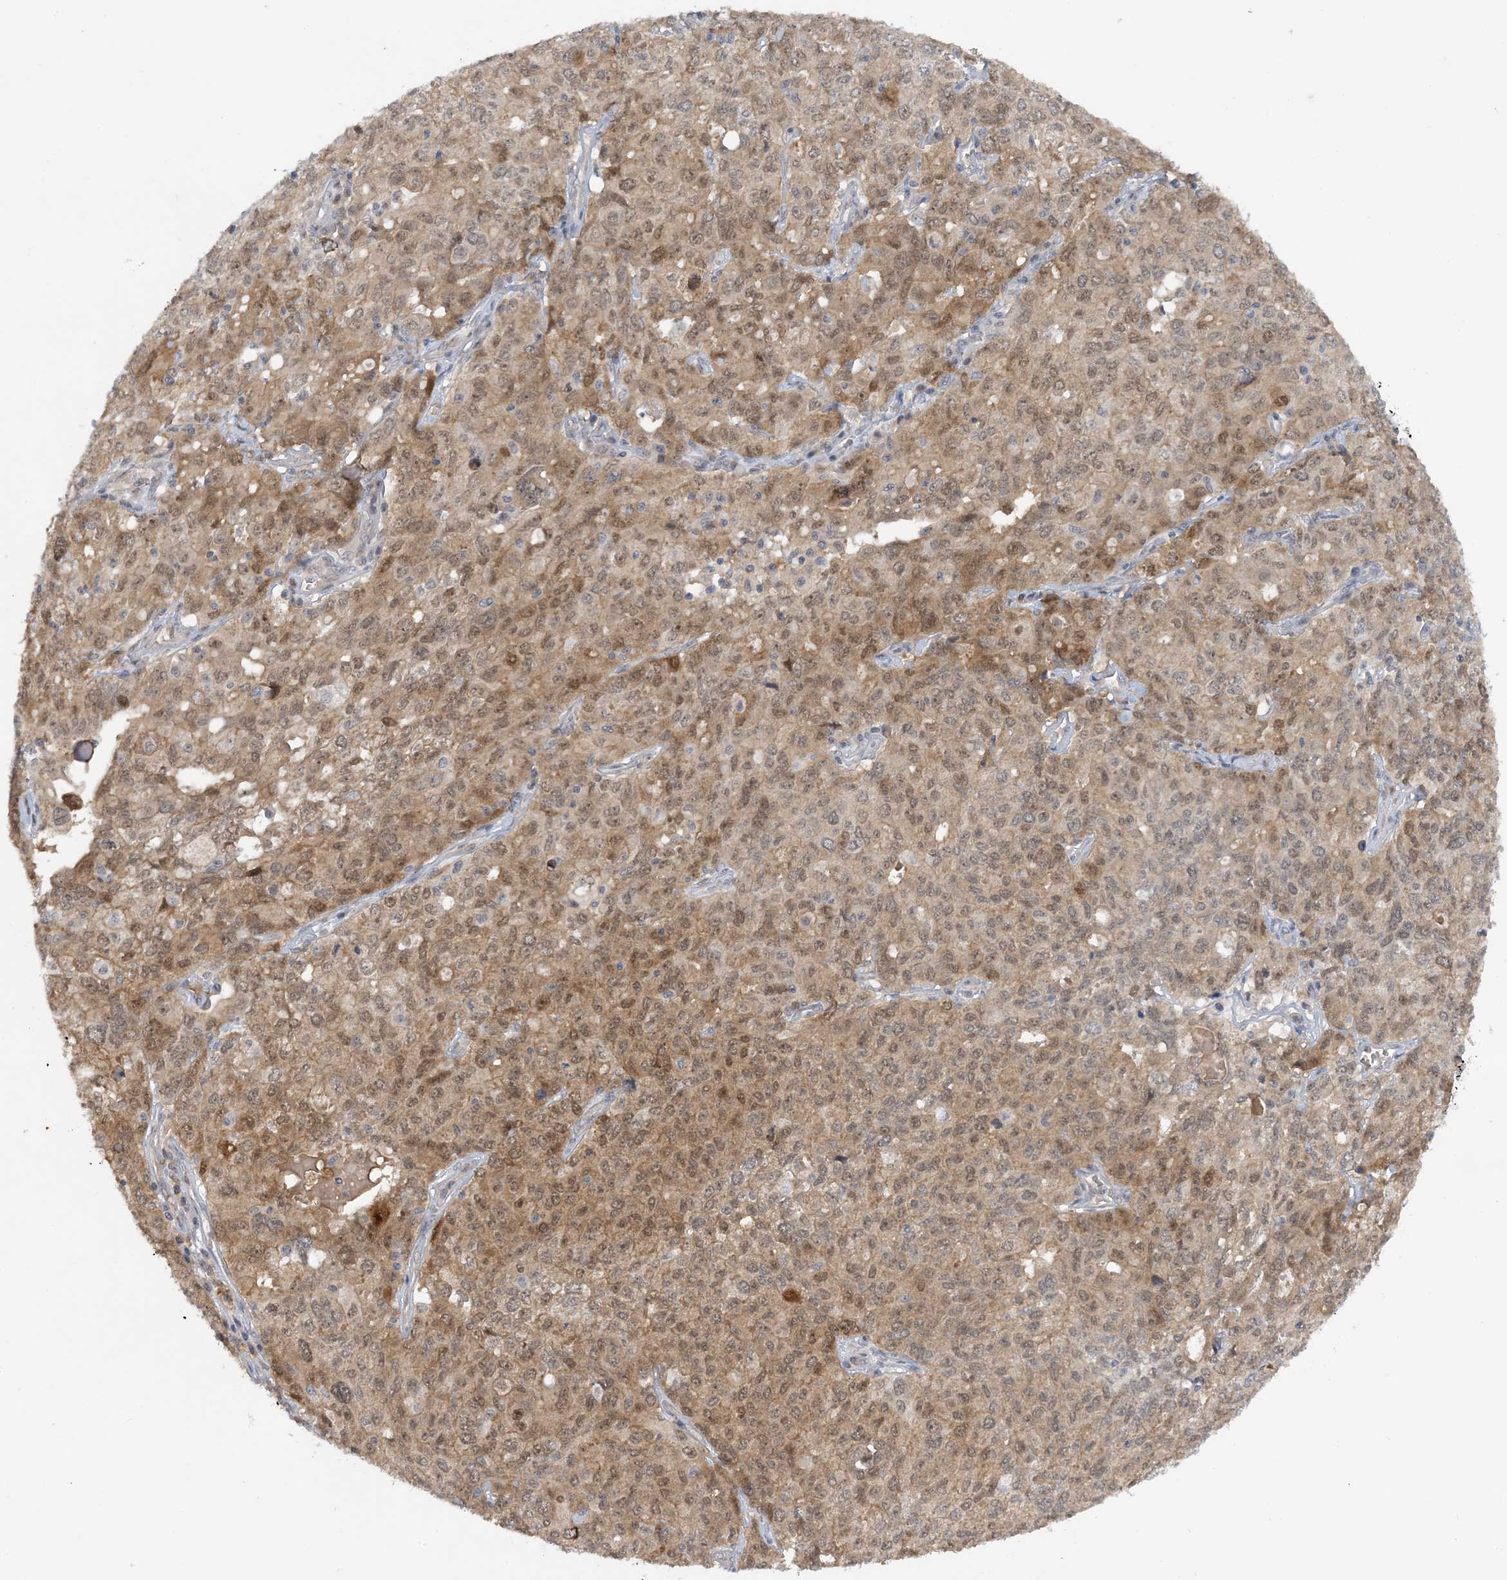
{"staining": {"intensity": "moderate", "quantity": ">75%", "location": "nuclear"}, "tissue": "ovarian cancer", "cell_type": "Tumor cells", "image_type": "cancer", "snomed": [{"axis": "morphology", "description": "Carcinoma, endometroid"}, {"axis": "topography", "description": "Ovary"}], "caption": "The photomicrograph exhibits staining of ovarian endometroid carcinoma, revealing moderate nuclear protein staining (brown color) within tumor cells.", "gene": "UBE2E1", "patient": {"sex": "female", "age": 62}}